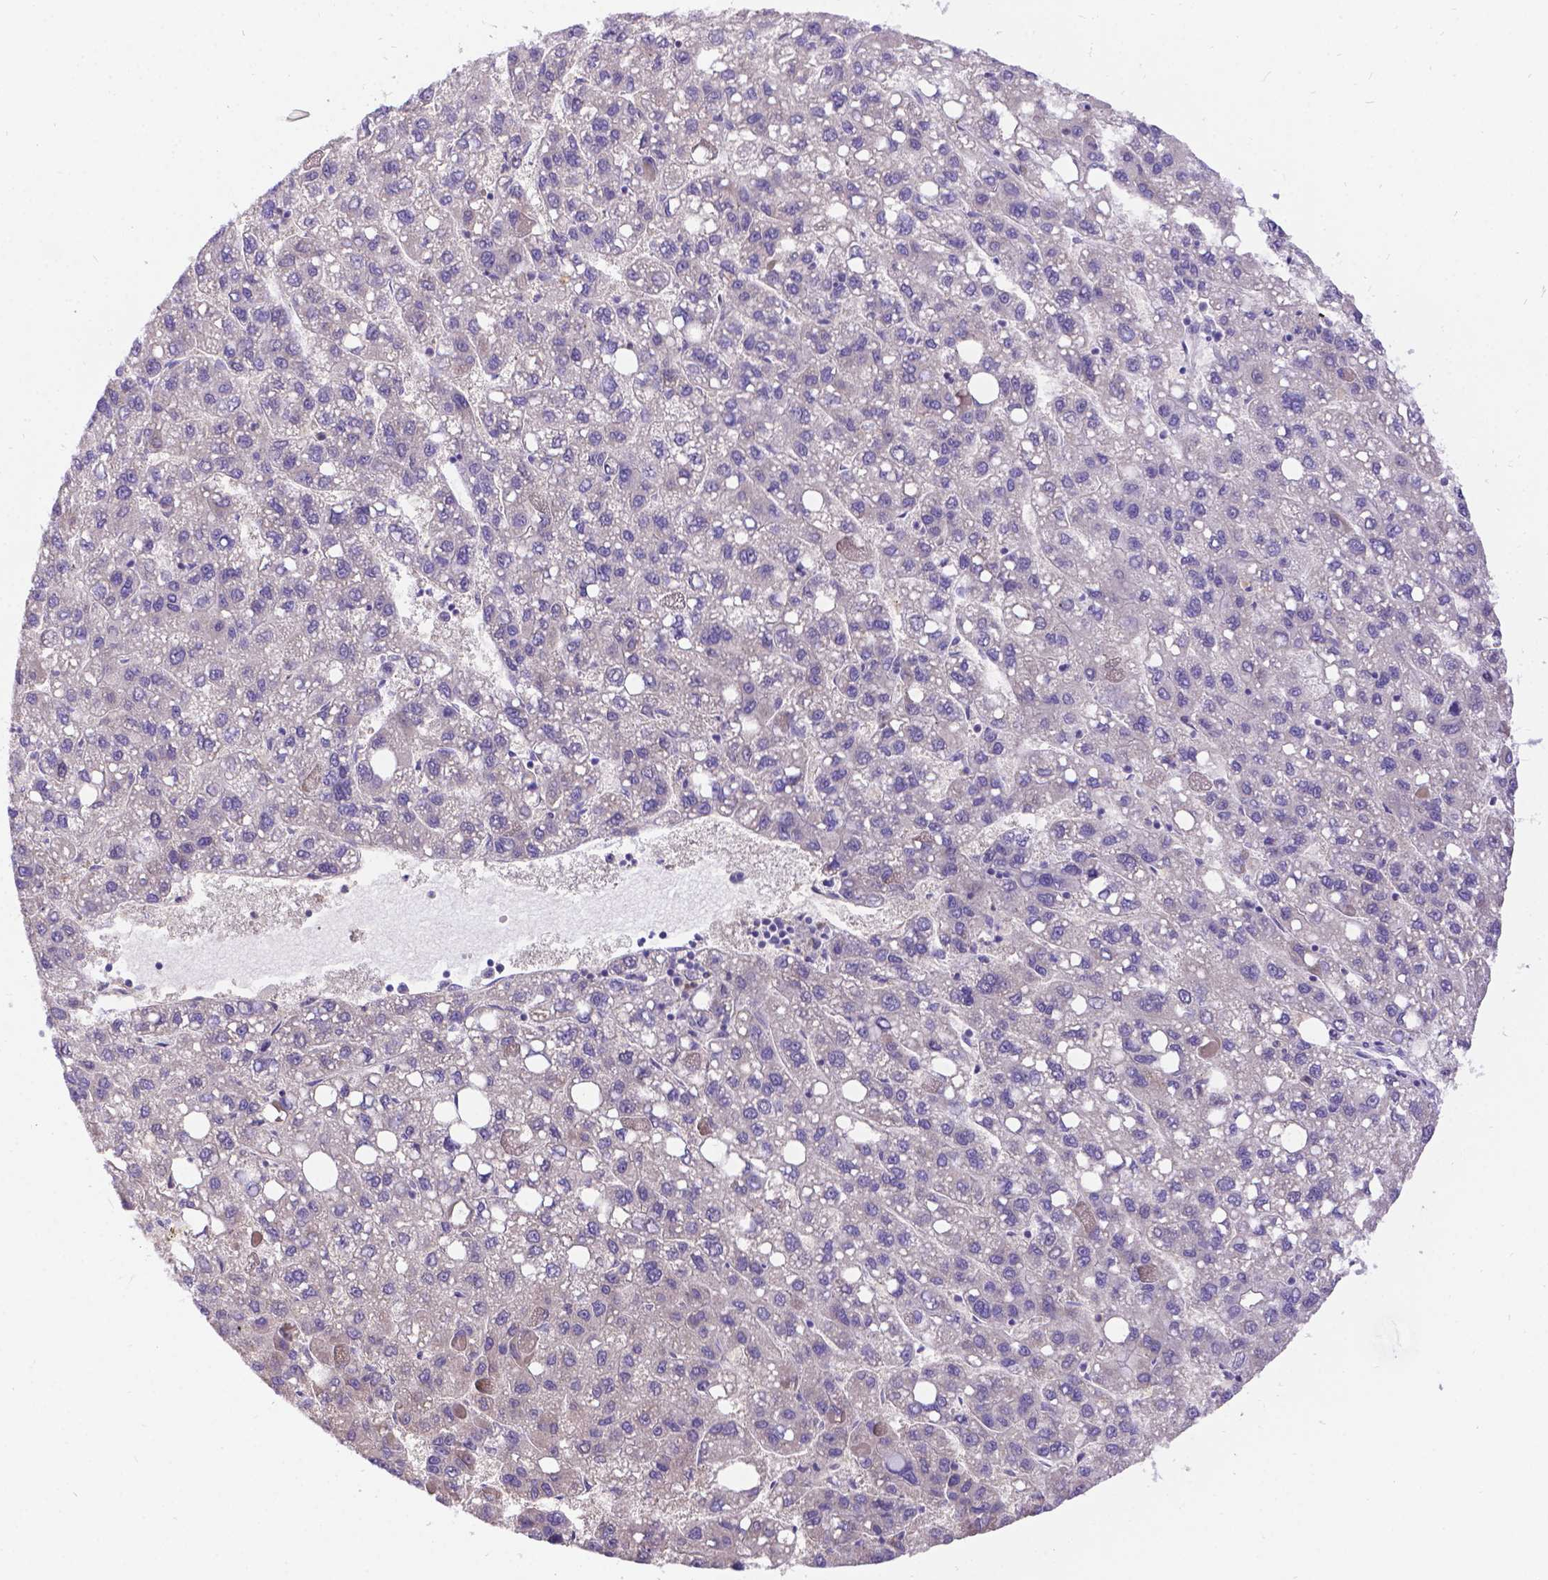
{"staining": {"intensity": "negative", "quantity": "none", "location": "none"}, "tissue": "liver cancer", "cell_type": "Tumor cells", "image_type": "cancer", "snomed": [{"axis": "morphology", "description": "Carcinoma, Hepatocellular, NOS"}, {"axis": "topography", "description": "Liver"}], "caption": "An IHC histopathology image of hepatocellular carcinoma (liver) is shown. There is no staining in tumor cells of hepatocellular carcinoma (liver).", "gene": "DENND6A", "patient": {"sex": "female", "age": 82}}